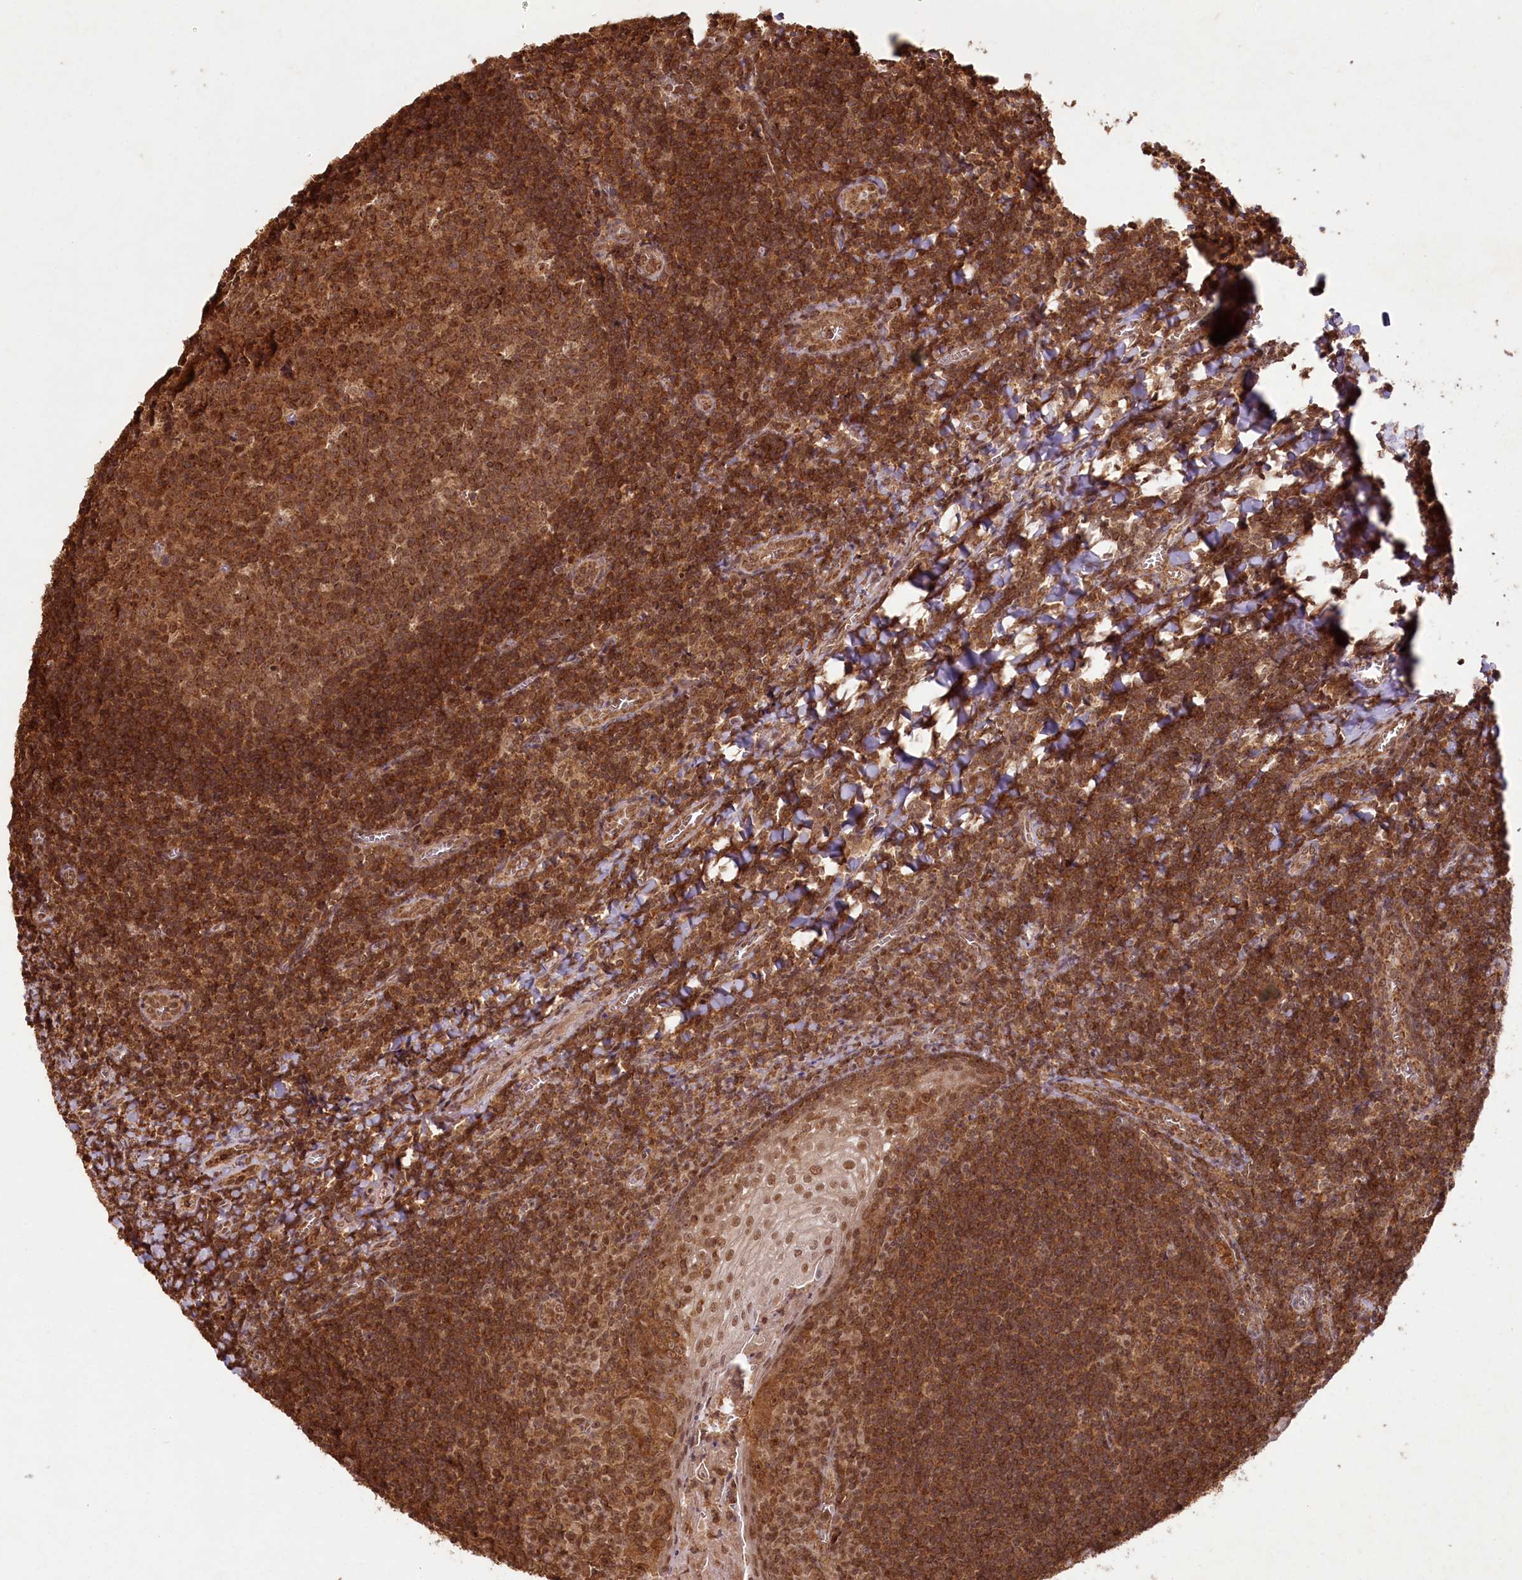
{"staining": {"intensity": "strong", "quantity": ">75%", "location": "cytoplasmic/membranous"}, "tissue": "tonsil", "cell_type": "Germinal center cells", "image_type": "normal", "snomed": [{"axis": "morphology", "description": "Normal tissue, NOS"}, {"axis": "topography", "description": "Tonsil"}], "caption": "Strong cytoplasmic/membranous protein expression is identified in approximately >75% of germinal center cells in tonsil. The staining was performed using DAB, with brown indicating positive protein expression. Nuclei are stained blue with hematoxylin.", "gene": "MICU1", "patient": {"sex": "male", "age": 27}}